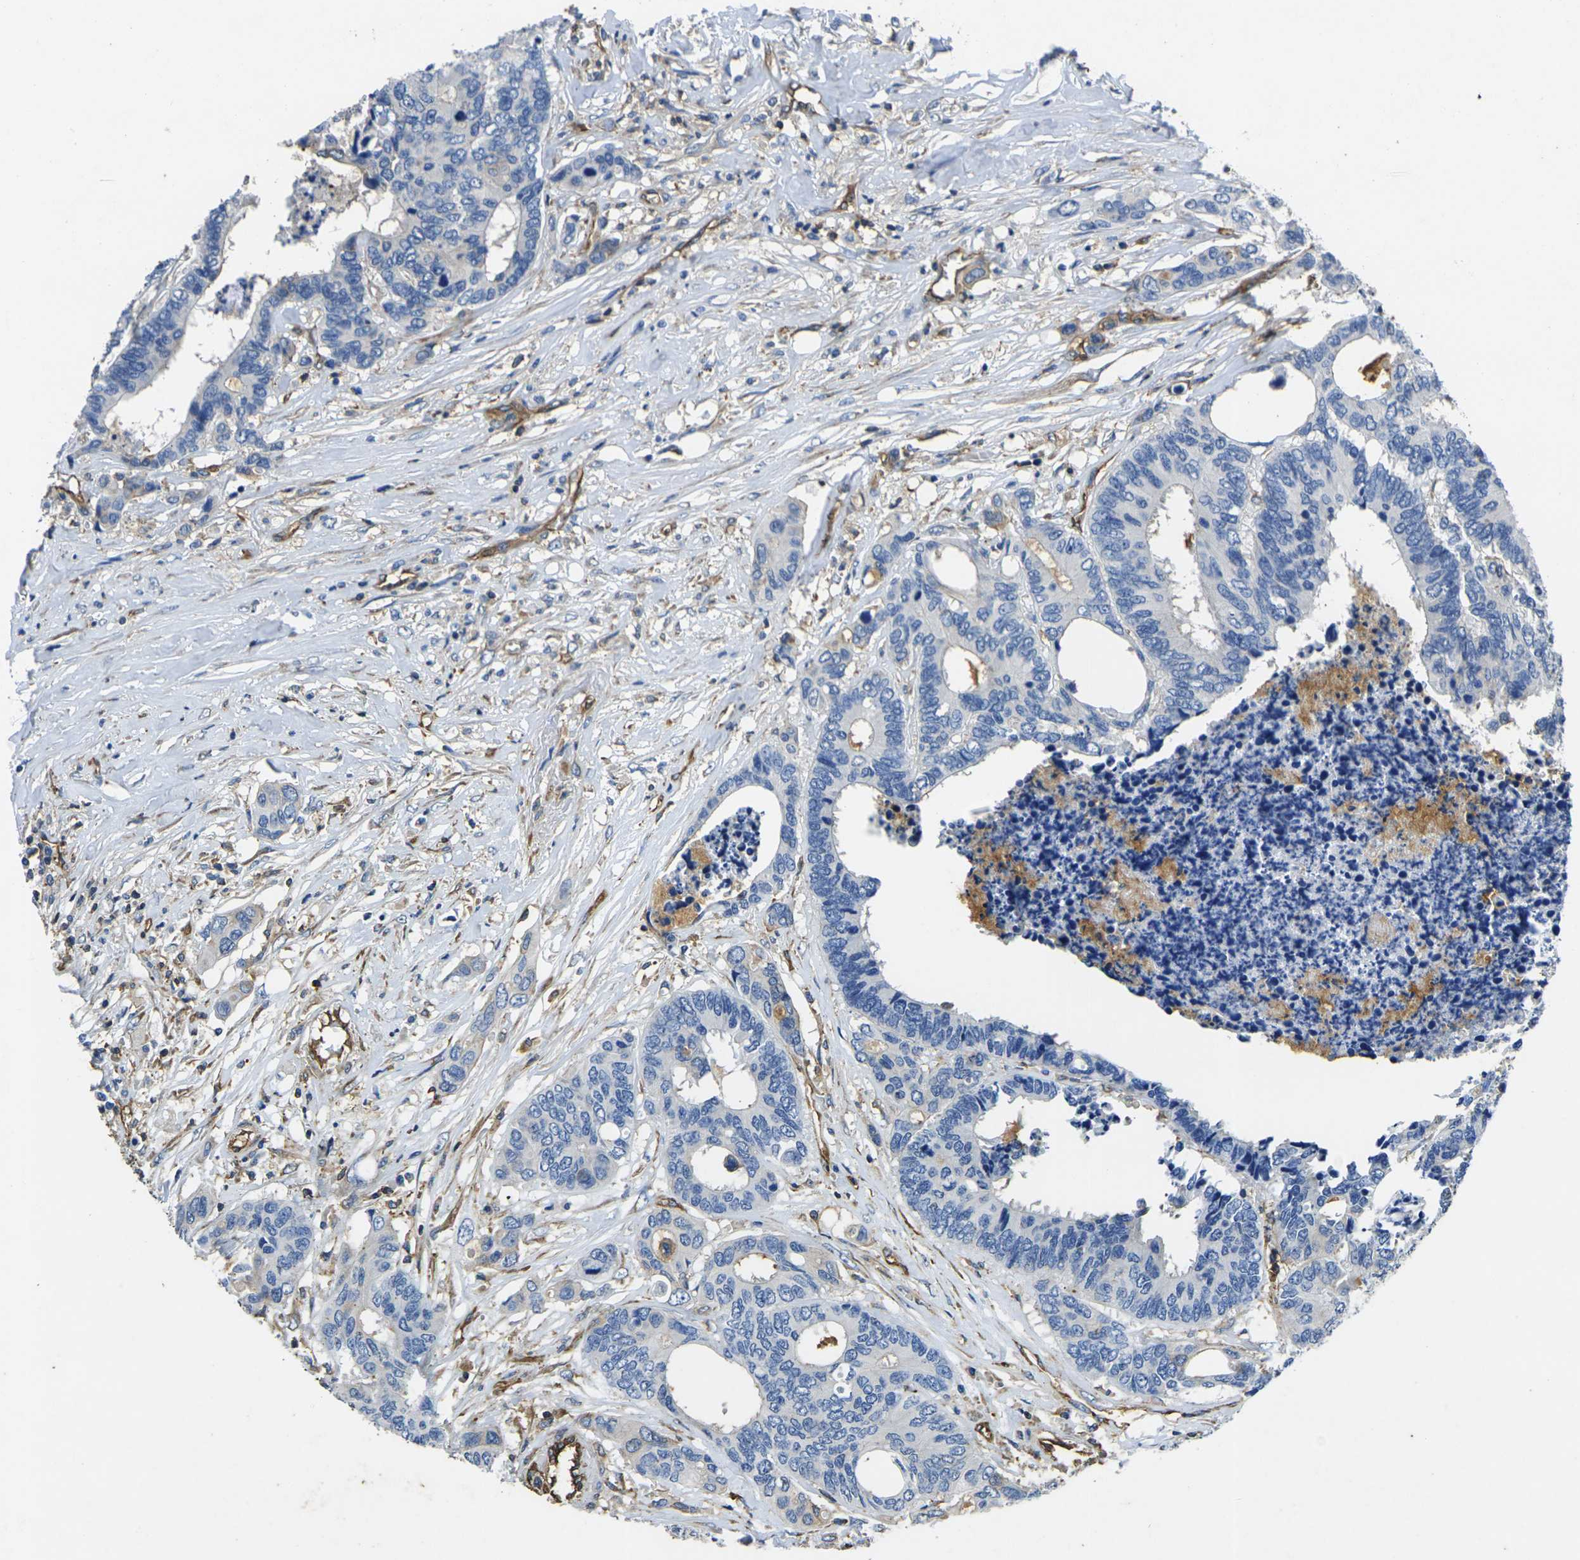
{"staining": {"intensity": "negative", "quantity": "none", "location": "none"}, "tissue": "colorectal cancer", "cell_type": "Tumor cells", "image_type": "cancer", "snomed": [{"axis": "morphology", "description": "Adenocarcinoma, NOS"}, {"axis": "topography", "description": "Rectum"}], "caption": "Tumor cells show no significant protein positivity in colorectal adenocarcinoma.", "gene": "FAM110D", "patient": {"sex": "male", "age": 55}}